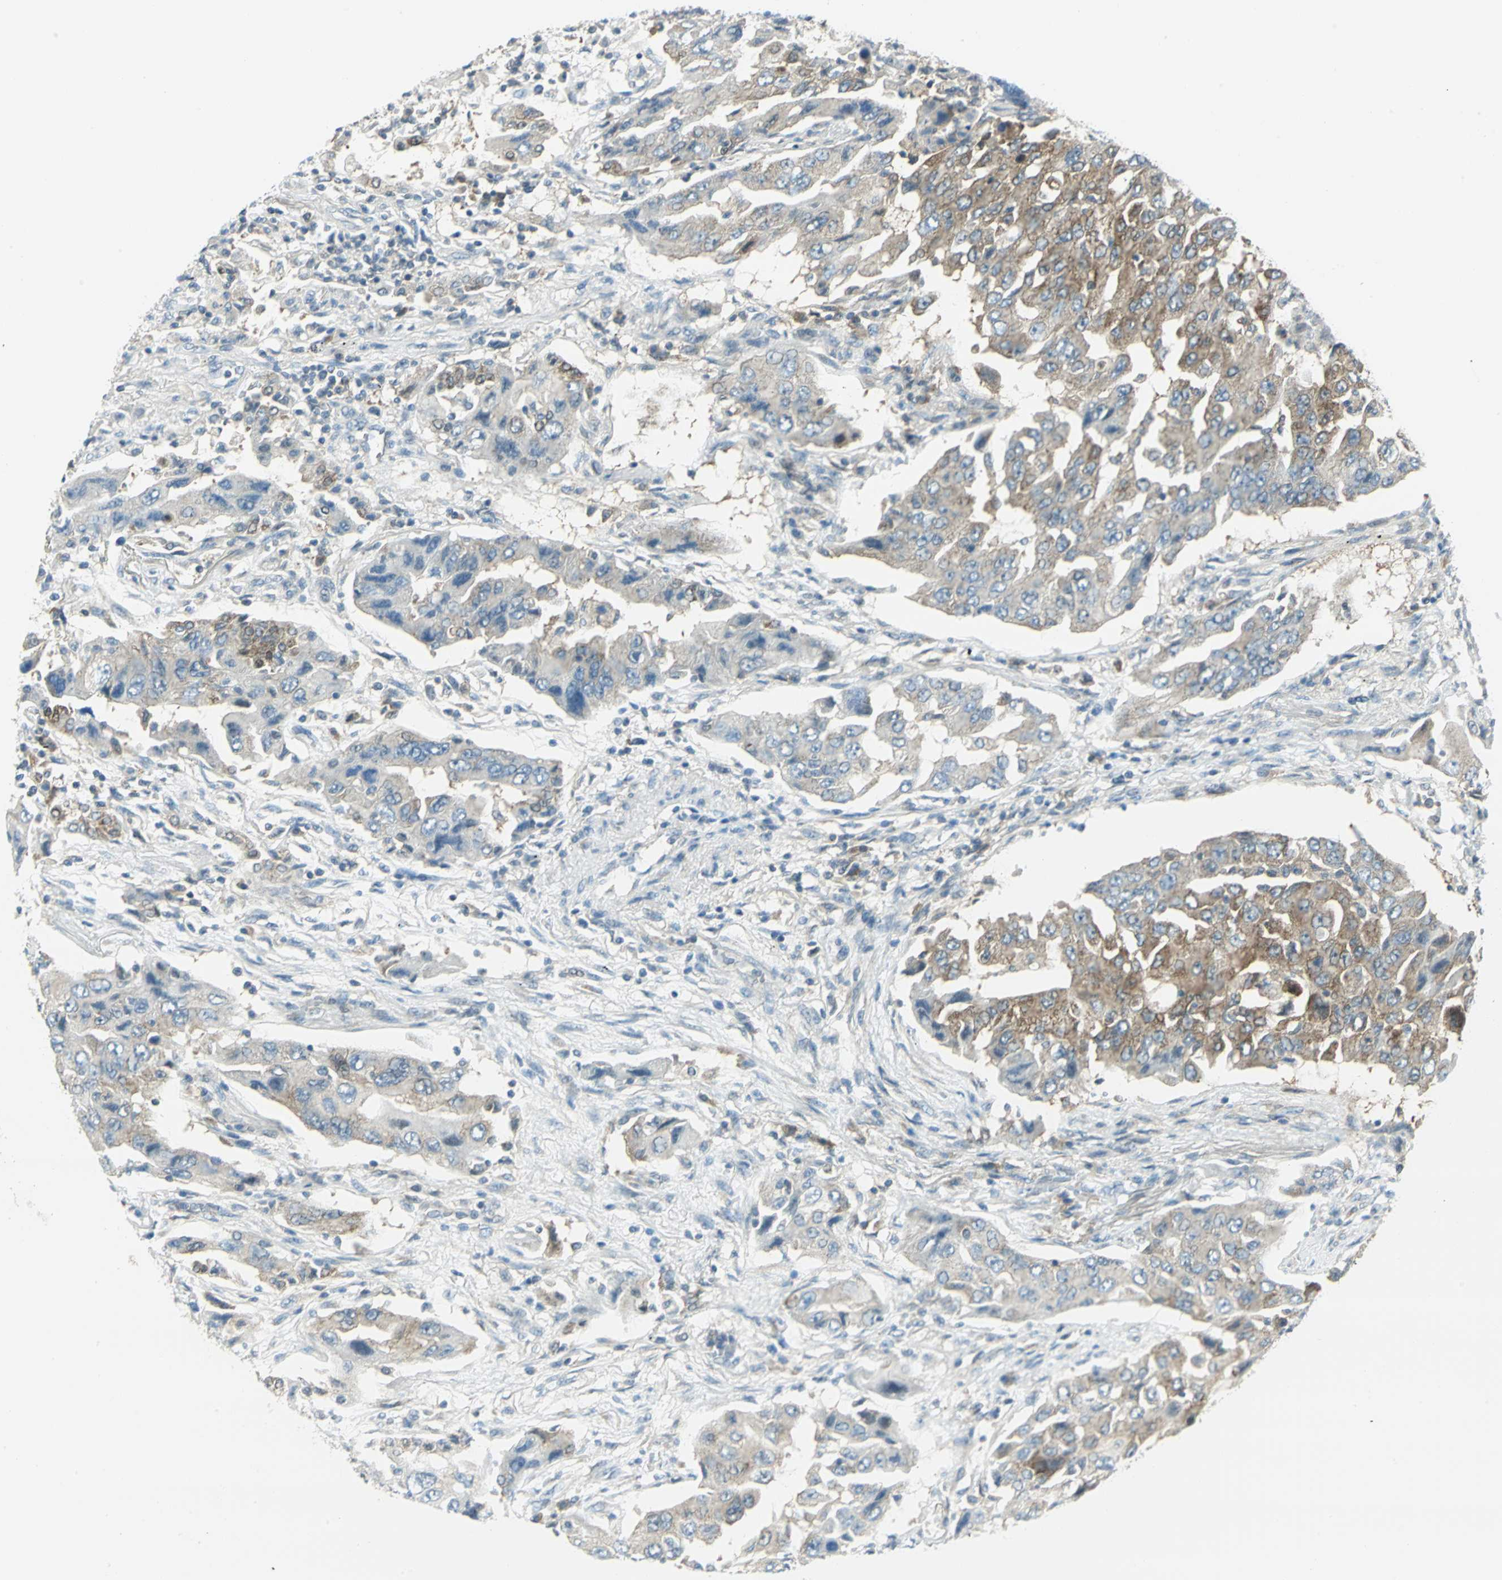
{"staining": {"intensity": "moderate", "quantity": "25%-75%", "location": "cytoplasmic/membranous"}, "tissue": "lung cancer", "cell_type": "Tumor cells", "image_type": "cancer", "snomed": [{"axis": "morphology", "description": "Adenocarcinoma, NOS"}, {"axis": "topography", "description": "Lung"}], "caption": "DAB immunohistochemical staining of lung cancer shows moderate cytoplasmic/membranous protein positivity in approximately 25%-75% of tumor cells. (Stains: DAB in brown, nuclei in blue, Microscopy: brightfield microscopy at high magnification).", "gene": "ALDOA", "patient": {"sex": "female", "age": 65}}